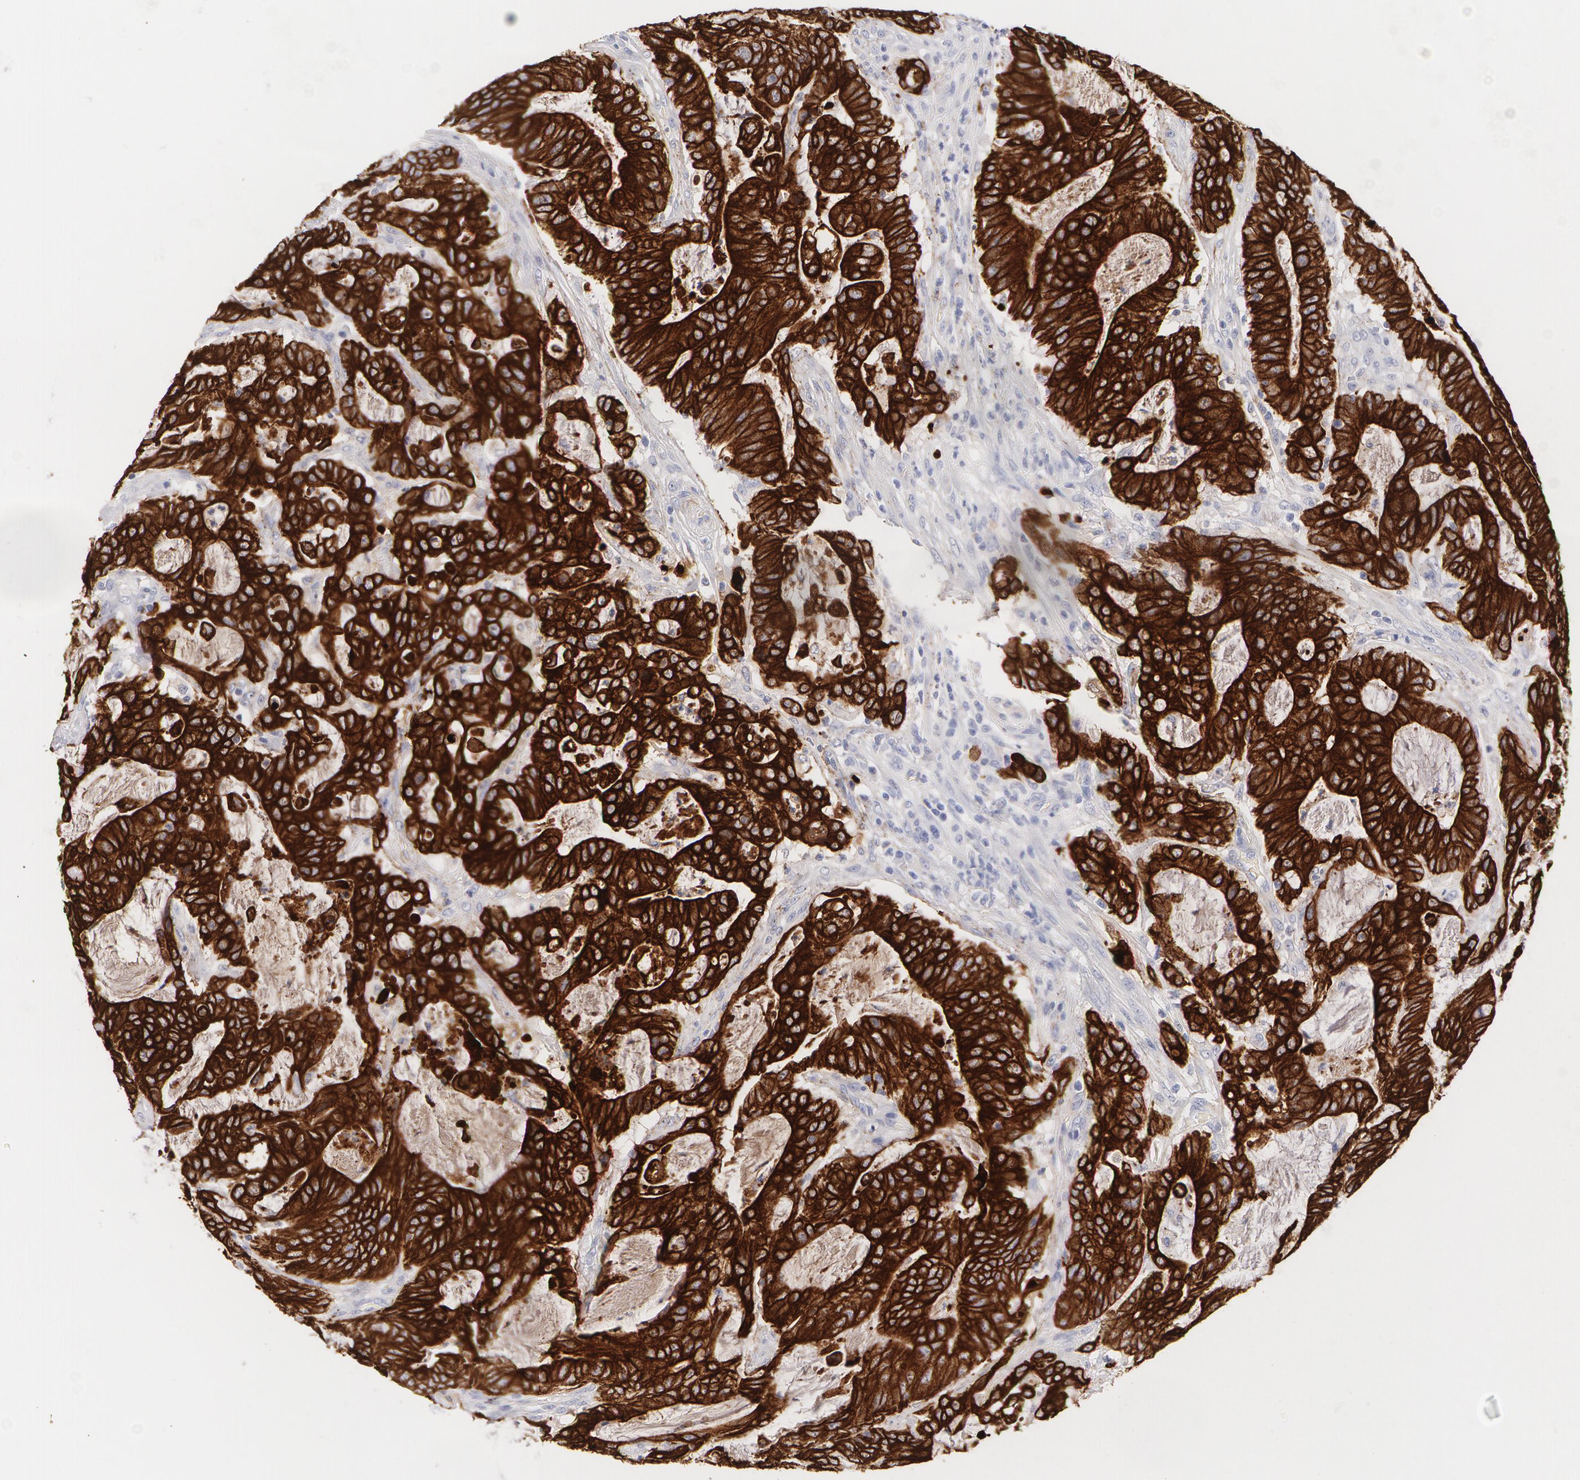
{"staining": {"intensity": "strong", "quantity": ">75%", "location": "cytoplasmic/membranous"}, "tissue": "colorectal cancer", "cell_type": "Tumor cells", "image_type": "cancer", "snomed": [{"axis": "morphology", "description": "Adenocarcinoma, NOS"}, {"axis": "topography", "description": "Colon"}], "caption": "Tumor cells demonstrate high levels of strong cytoplasmic/membranous expression in approximately >75% of cells in human colorectal adenocarcinoma. (DAB (3,3'-diaminobenzidine) IHC, brown staining for protein, blue staining for nuclei).", "gene": "KRT8", "patient": {"sex": "male", "age": 54}}